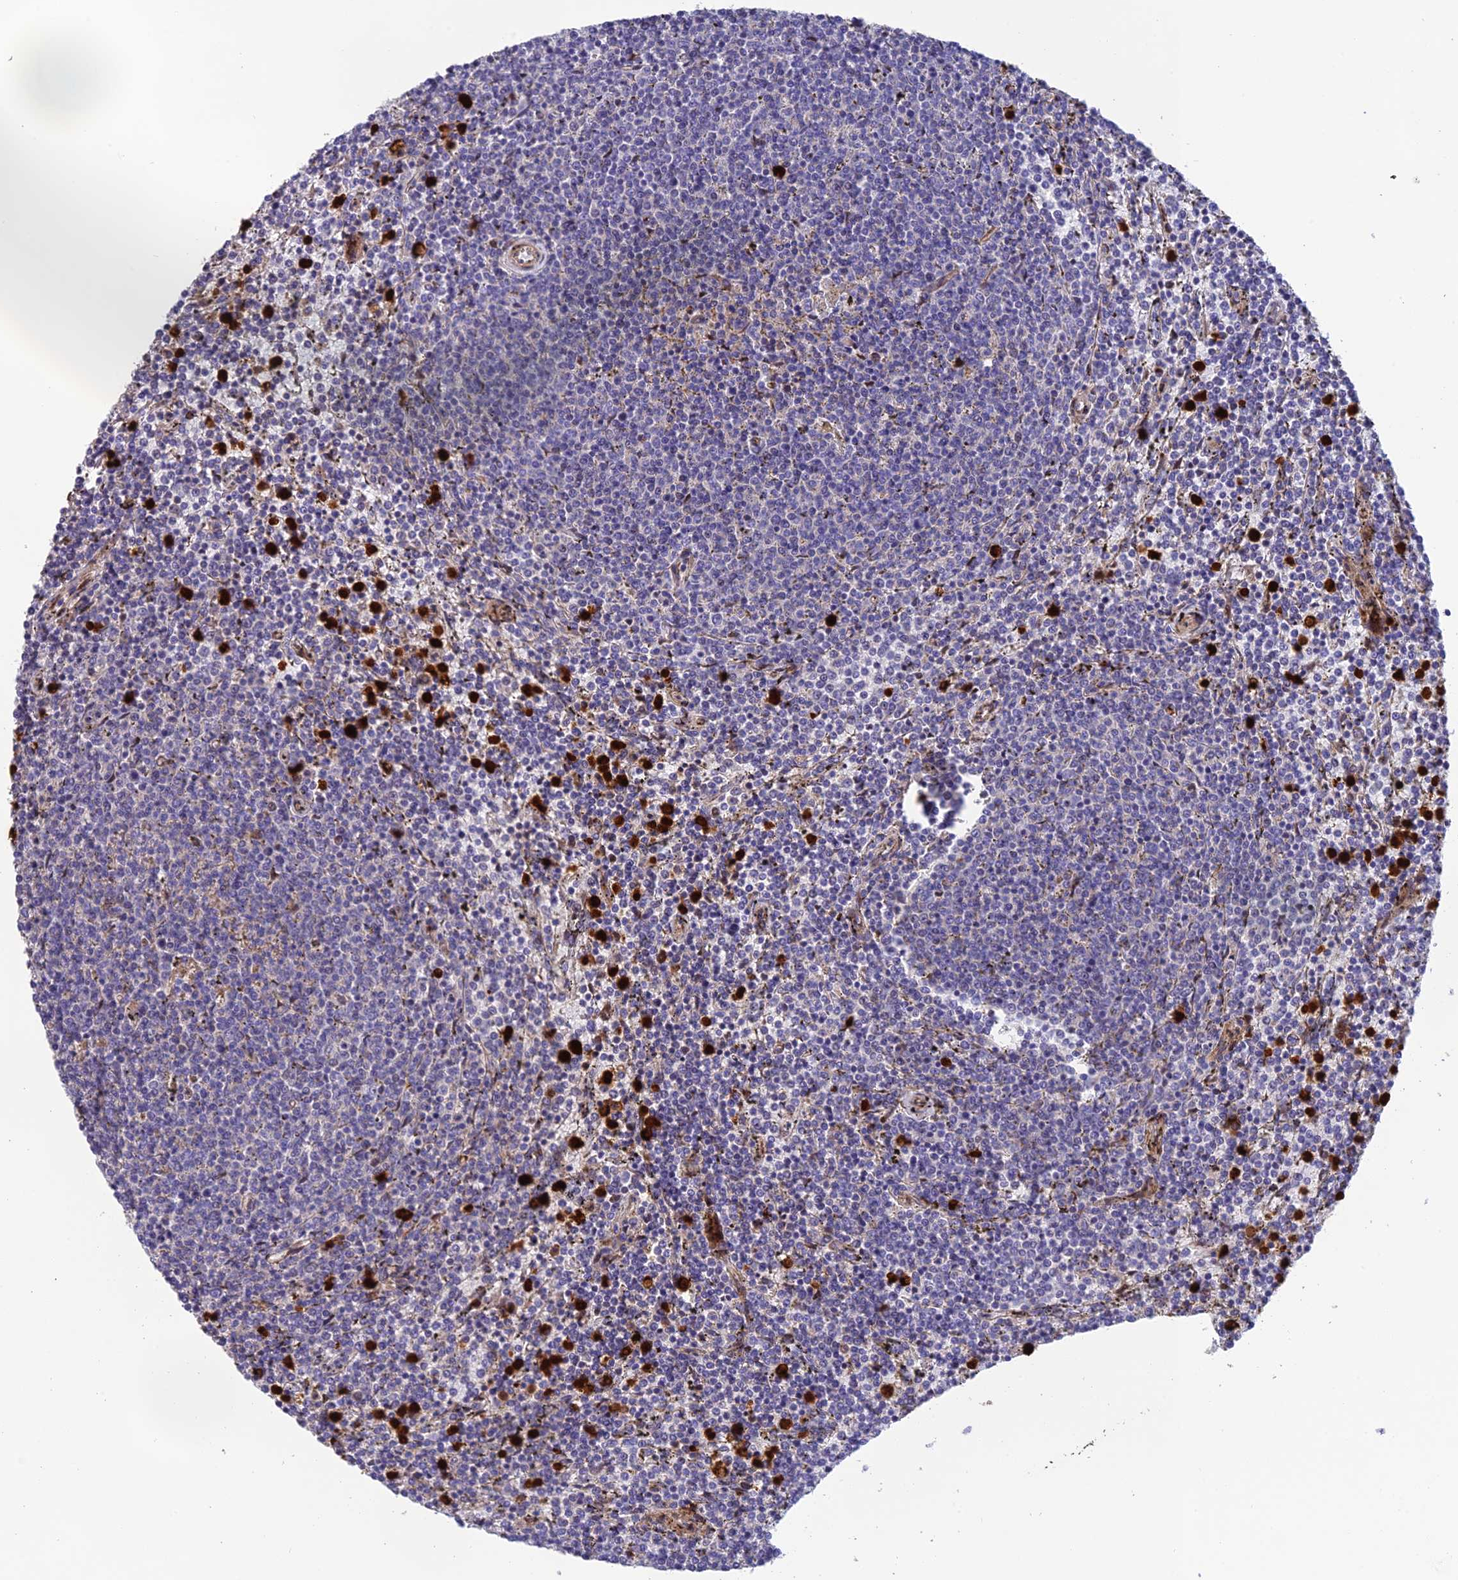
{"staining": {"intensity": "negative", "quantity": "none", "location": "none"}, "tissue": "lymphoma", "cell_type": "Tumor cells", "image_type": "cancer", "snomed": [{"axis": "morphology", "description": "Malignant lymphoma, non-Hodgkin's type, Low grade"}, {"axis": "topography", "description": "Spleen"}], "caption": "Photomicrograph shows no significant protein expression in tumor cells of low-grade malignant lymphoma, non-Hodgkin's type.", "gene": "CPSF4L", "patient": {"sex": "female", "age": 50}}